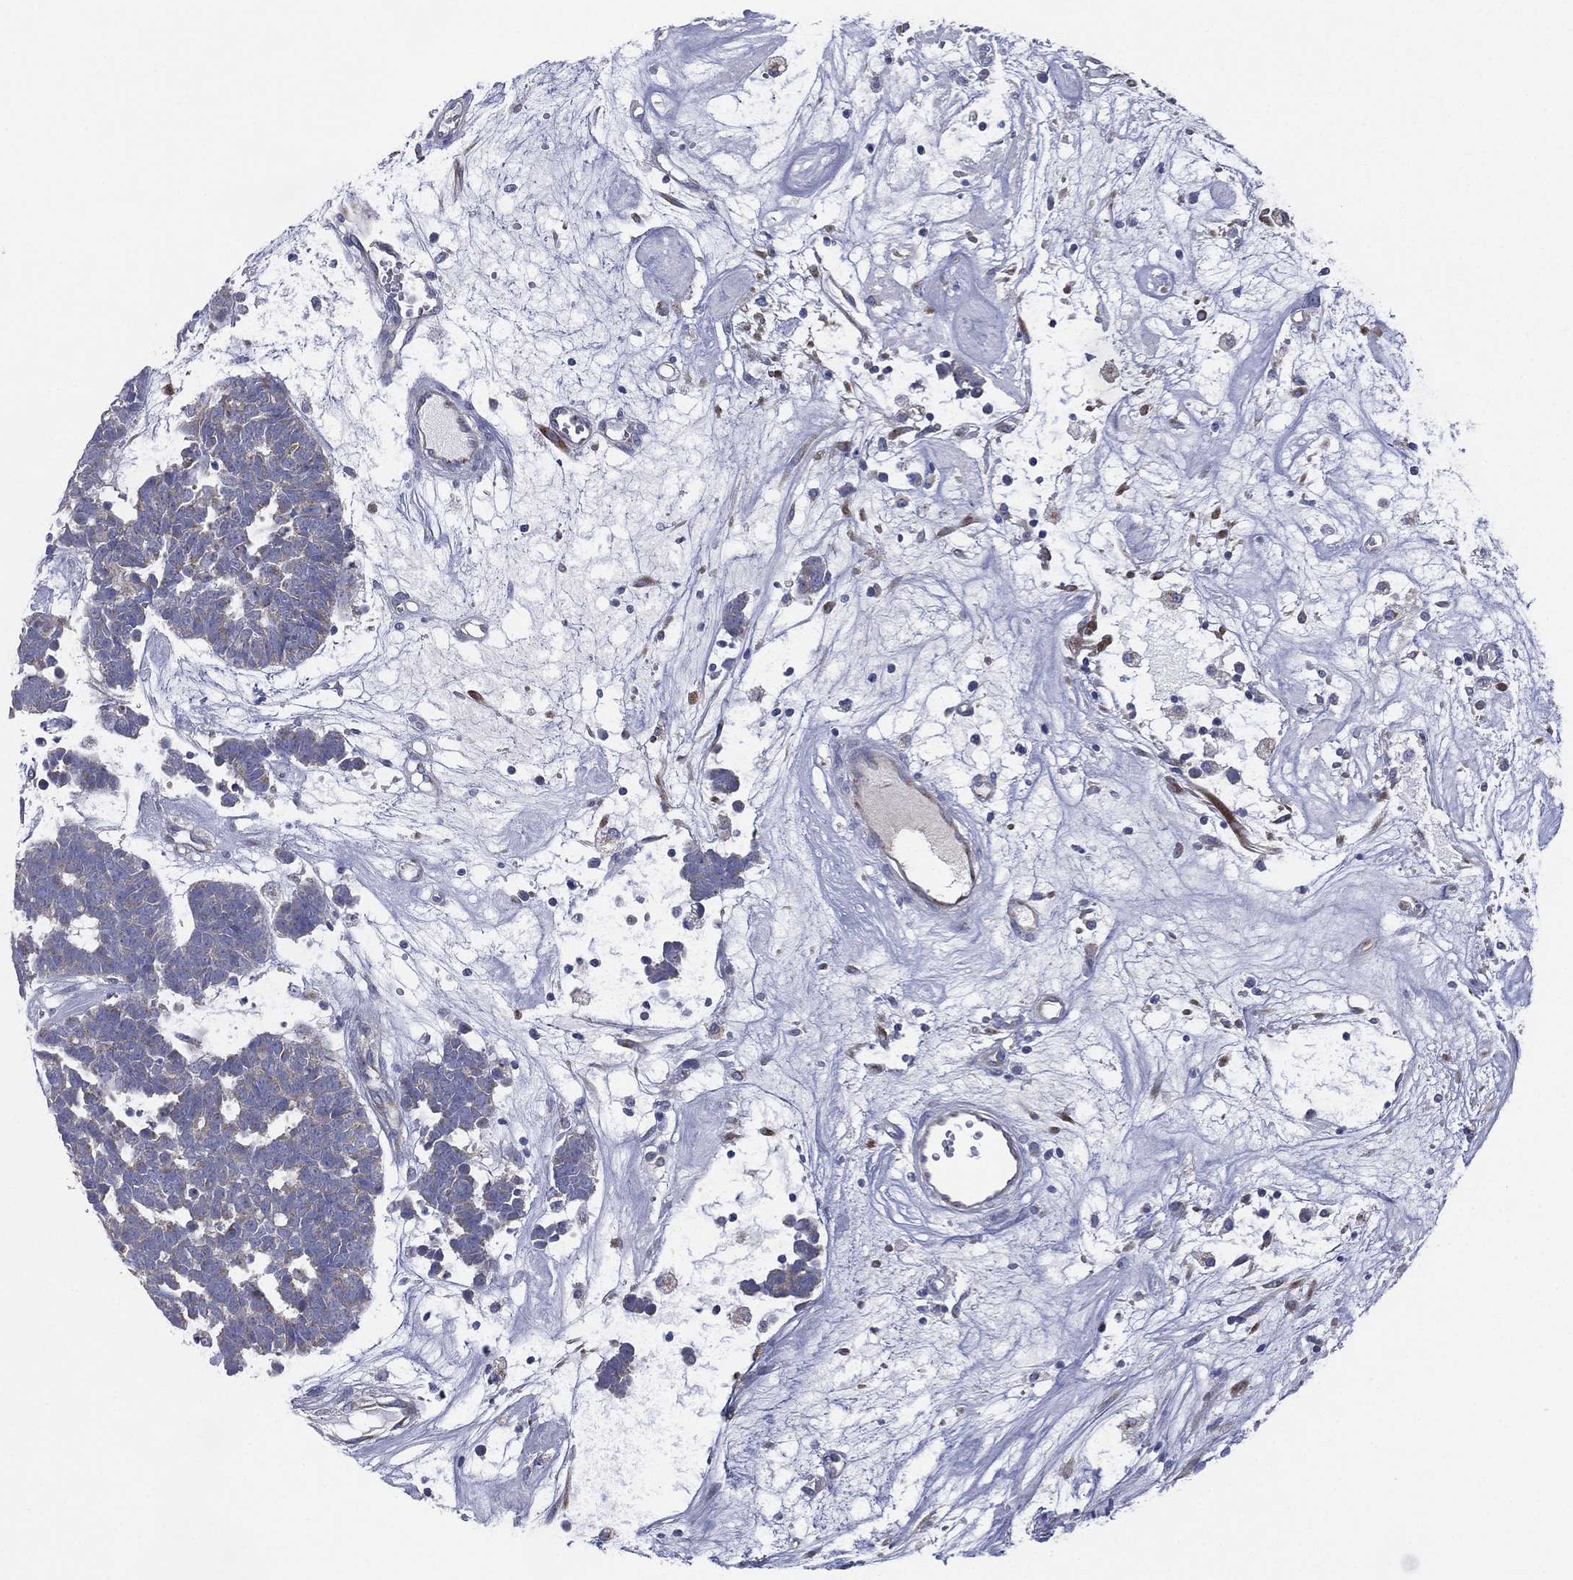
{"staining": {"intensity": "negative", "quantity": "none", "location": "none"}, "tissue": "head and neck cancer", "cell_type": "Tumor cells", "image_type": "cancer", "snomed": [{"axis": "morphology", "description": "Adenocarcinoma, NOS"}, {"axis": "topography", "description": "Head-Neck"}], "caption": "Immunohistochemistry of human head and neck adenocarcinoma demonstrates no positivity in tumor cells.", "gene": "ATP8A2", "patient": {"sex": "female", "age": 81}}